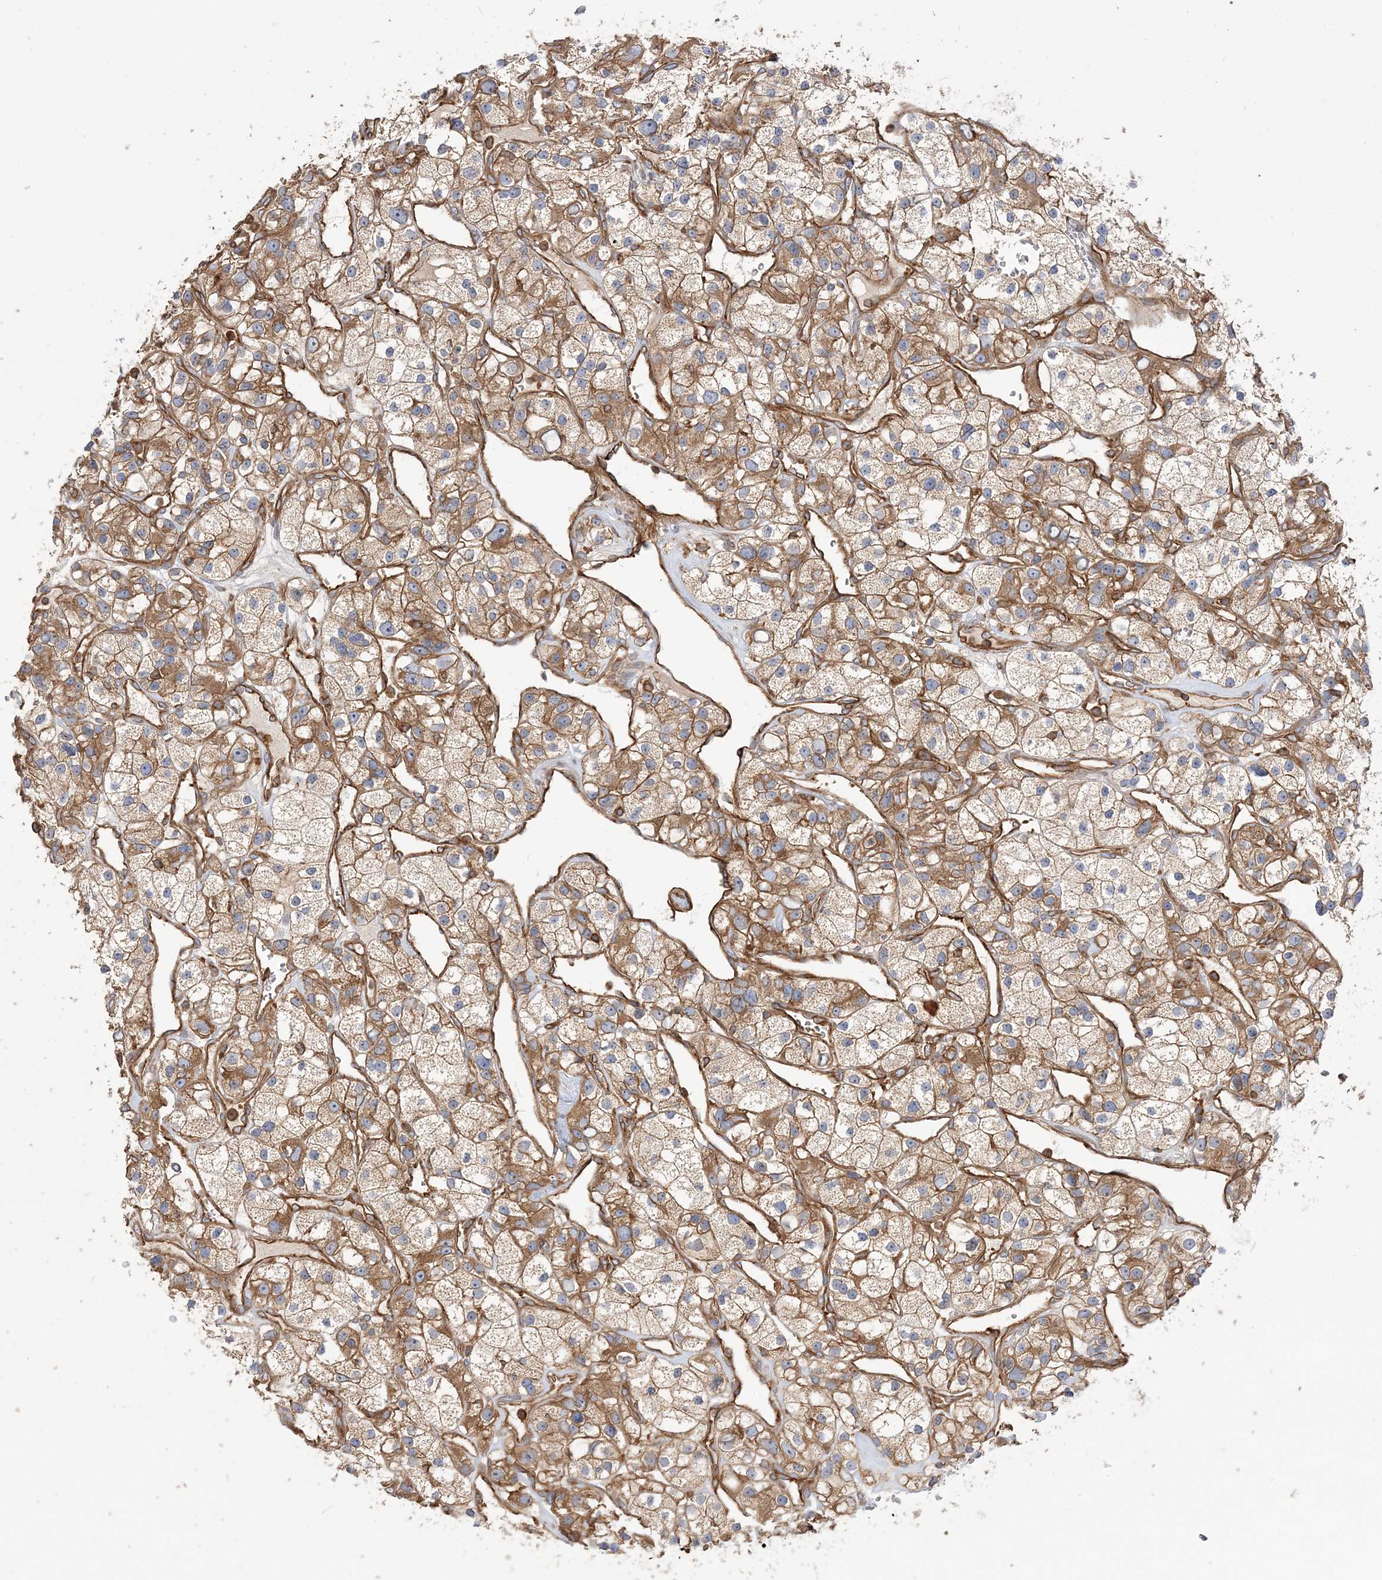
{"staining": {"intensity": "moderate", "quantity": ">75%", "location": "cytoplasmic/membranous"}, "tissue": "renal cancer", "cell_type": "Tumor cells", "image_type": "cancer", "snomed": [{"axis": "morphology", "description": "Adenocarcinoma, NOS"}, {"axis": "topography", "description": "Kidney"}], "caption": "Protein expression analysis of renal adenocarcinoma exhibits moderate cytoplasmic/membranous expression in approximately >75% of tumor cells. The staining is performed using DAB (3,3'-diaminobenzidine) brown chromogen to label protein expression. The nuclei are counter-stained blue using hematoxylin.", "gene": "TBC1D5", "patient": {"sex": "female", "age": 57}}